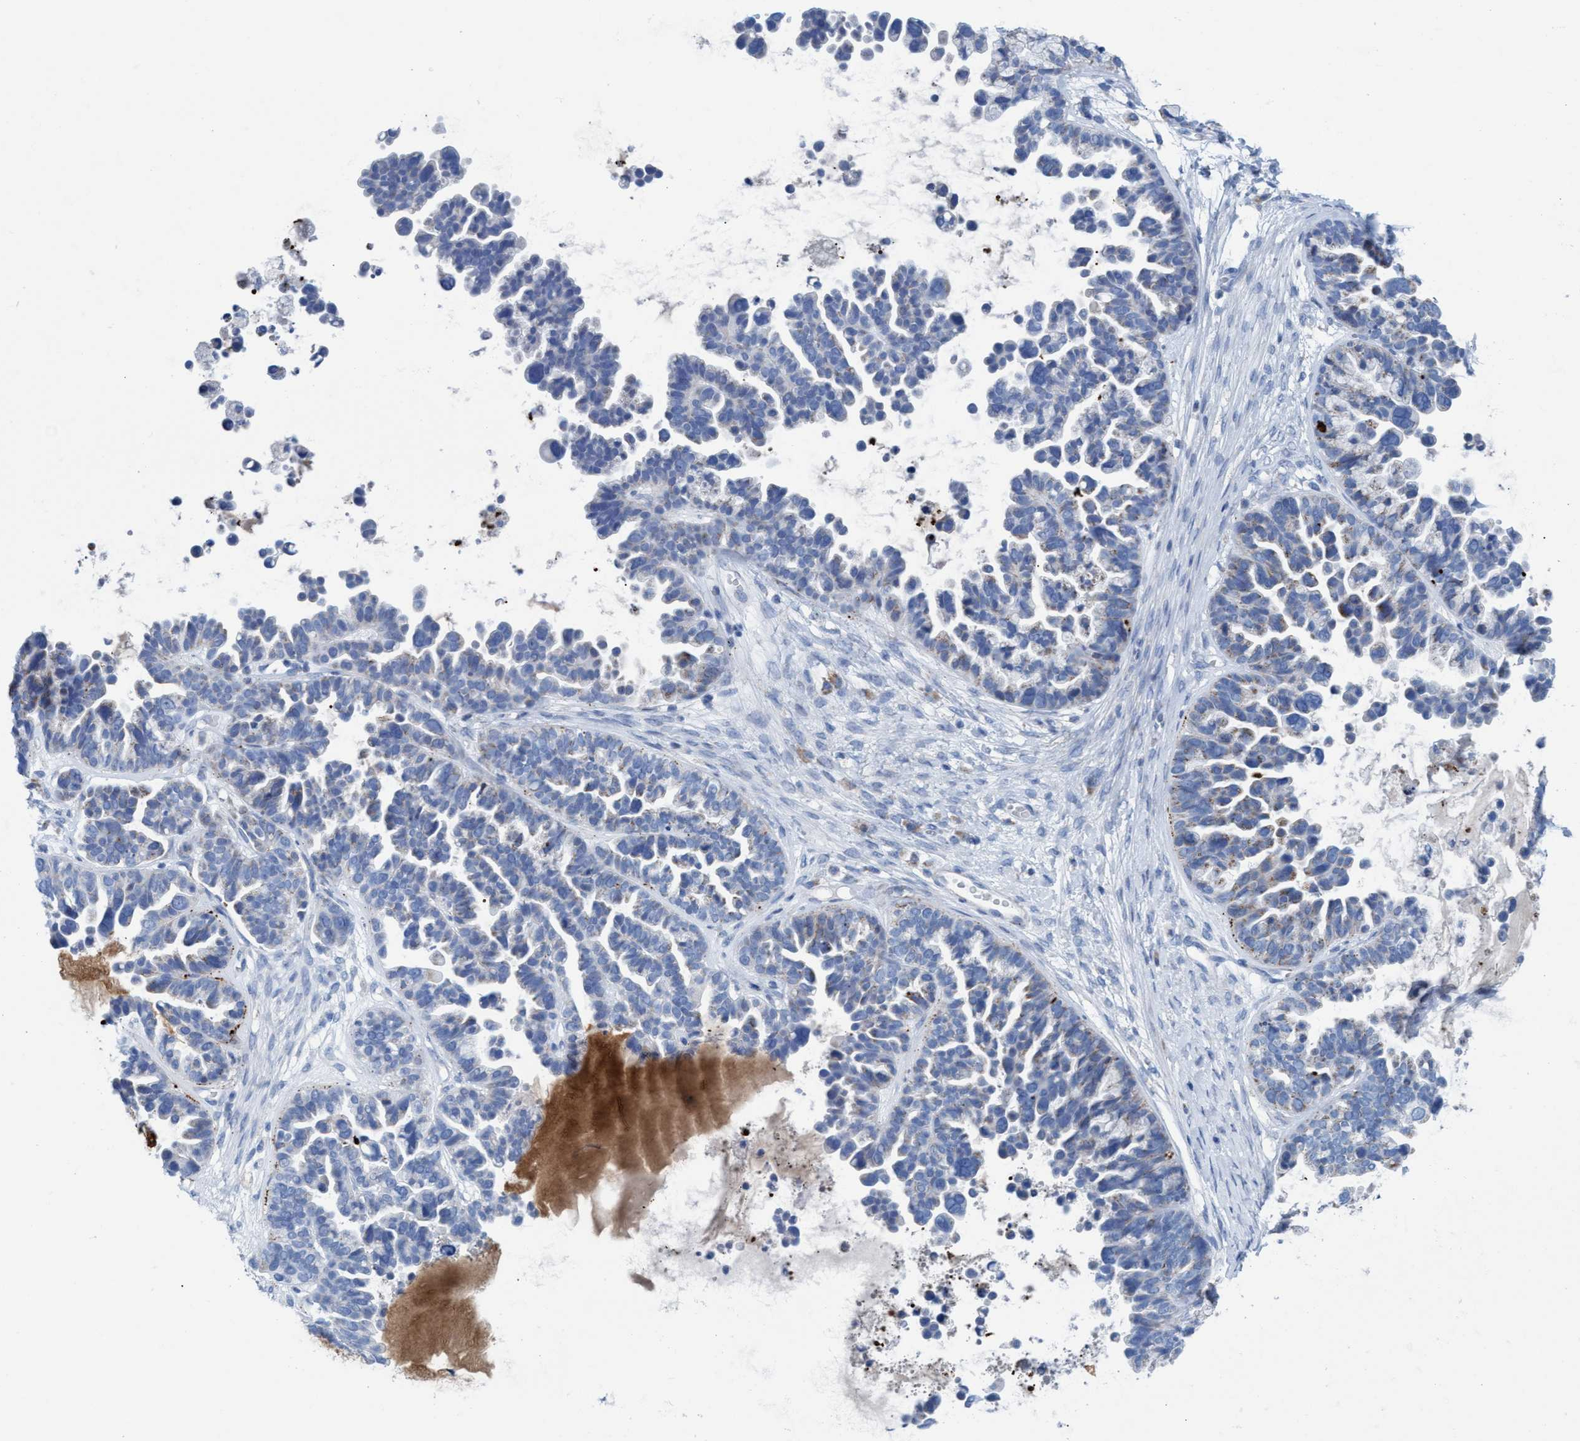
{"staining": {"intensity": "weak", "quantity": "<25%", "location": "cytoplasmic/membranous"}, "tissue": "ovarian cancer", "cell_type": "Tumor cells", "image_type": "cancer", "snomed": [{"axis": "morphology", "description": "Cystadenocarcinoma, serous, NOS"}, {"axis": "topography", "description": "Ovary"}], "caption": "Tumor cells are negative for protein expression in human ovarian cancer (serous cystadenocarcinoma).", "gene": "GGA3", "patient": {"sex": "female", "age": 56}}